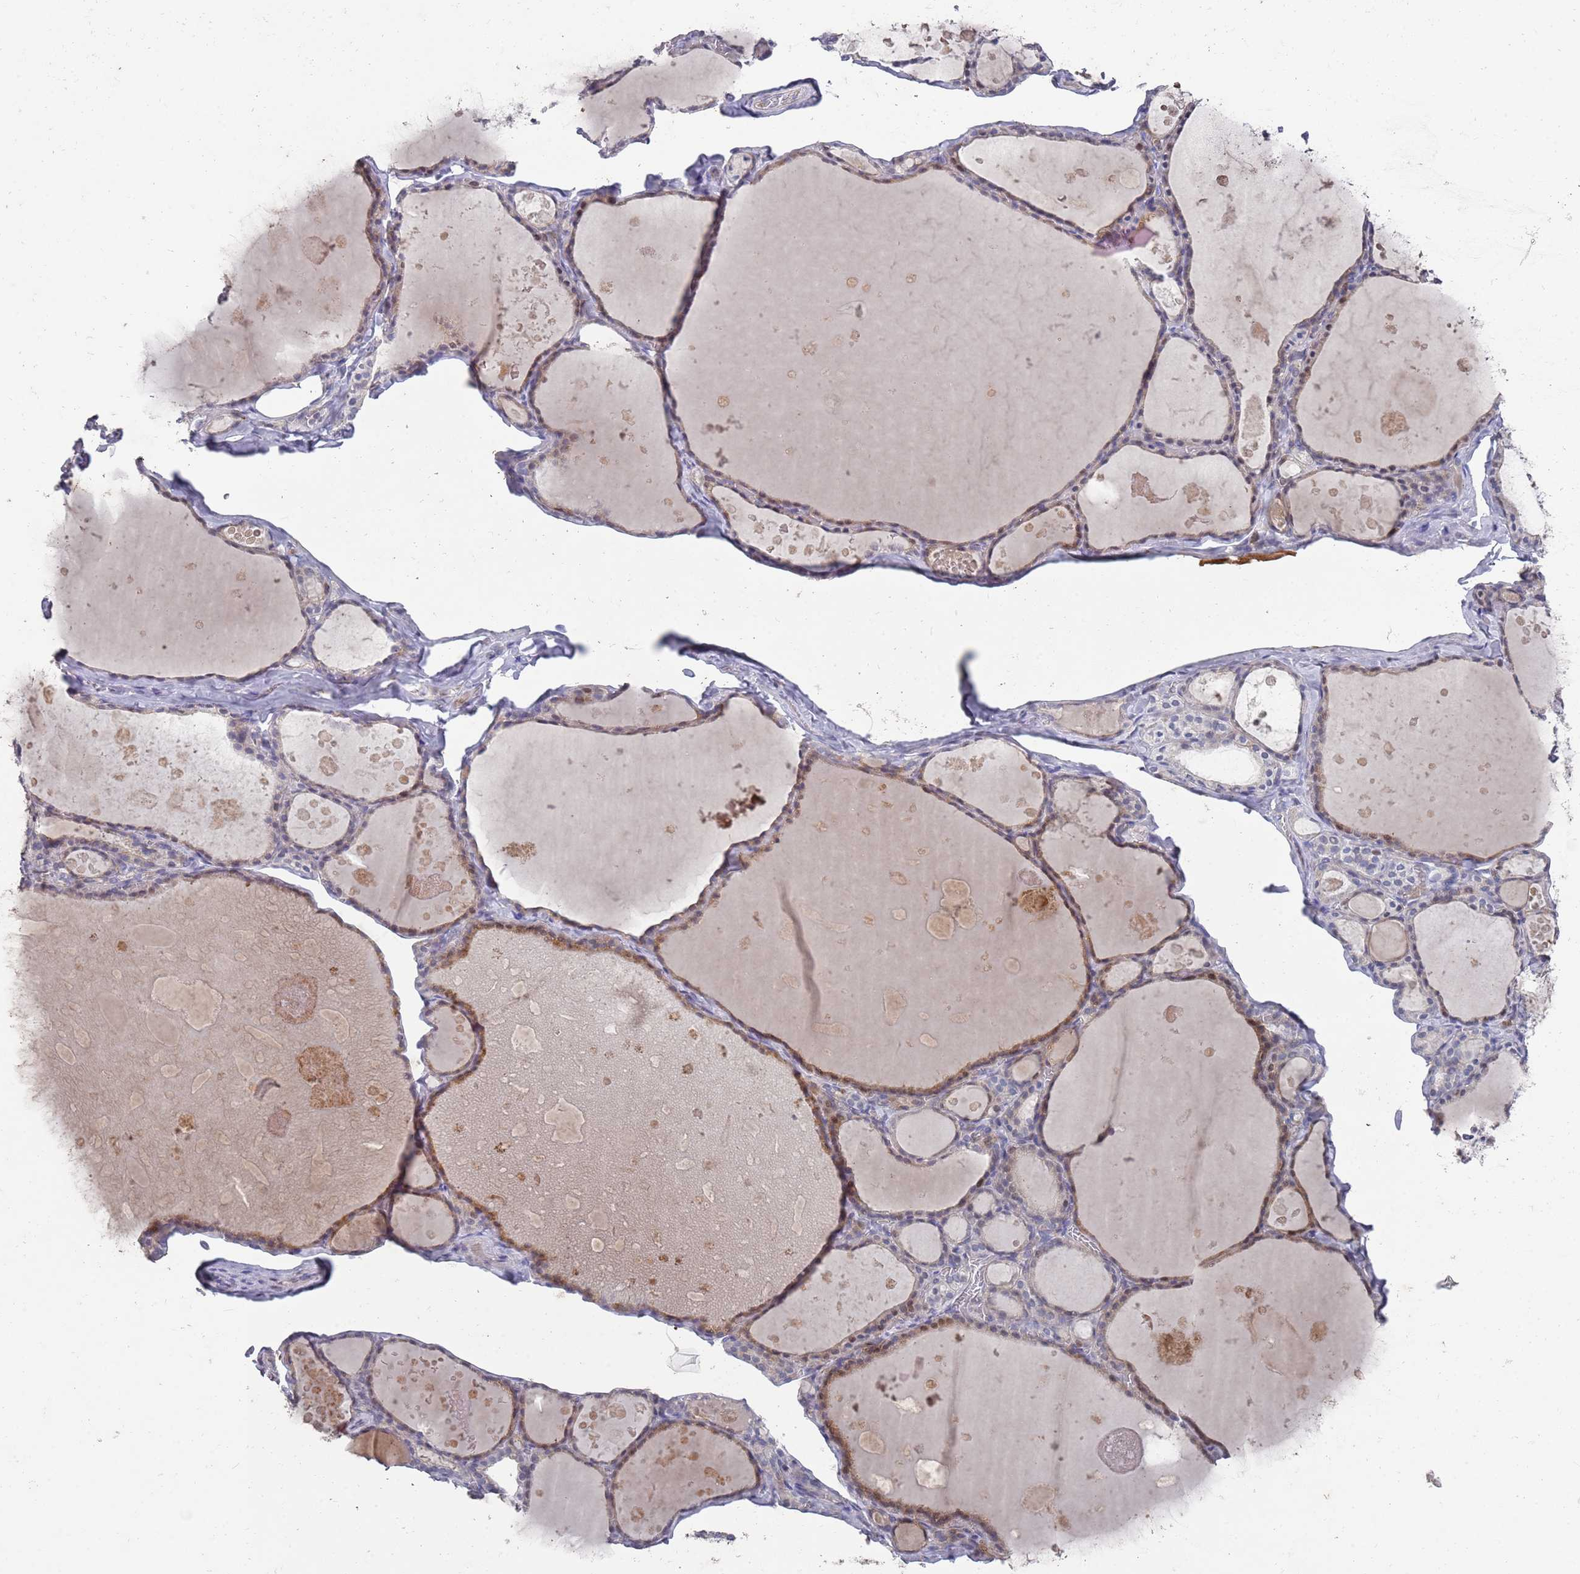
{"staining": {"intensity": "moderate", "quantity": "25%-75%", "location": "cytoplasmic/membranous"}, "tissue": "thyroid gland", "cell_type": "Glandular cells", "image_type": "normal", "snomed": [{"axis": "morphology", "description": "Normal tissue, NOS"}, {"axis": "topography", "description": "Thyroid gland"}], "caption": "IHC staining of normal thyroid gland, which reveals medium levels of moderate cytoplasmic/membranous expression in about 25%-75% of glandular cells indicating moderate cytoplasmic/membranous protein expression. The staining was performed using DAB (3,3'-diaminobenzidine) (brown) for protein detection and nuclei were counterstained in hematoxylin (blue).", "gene": "LACC1", "patient": {"sex": "male", "age": 56}}